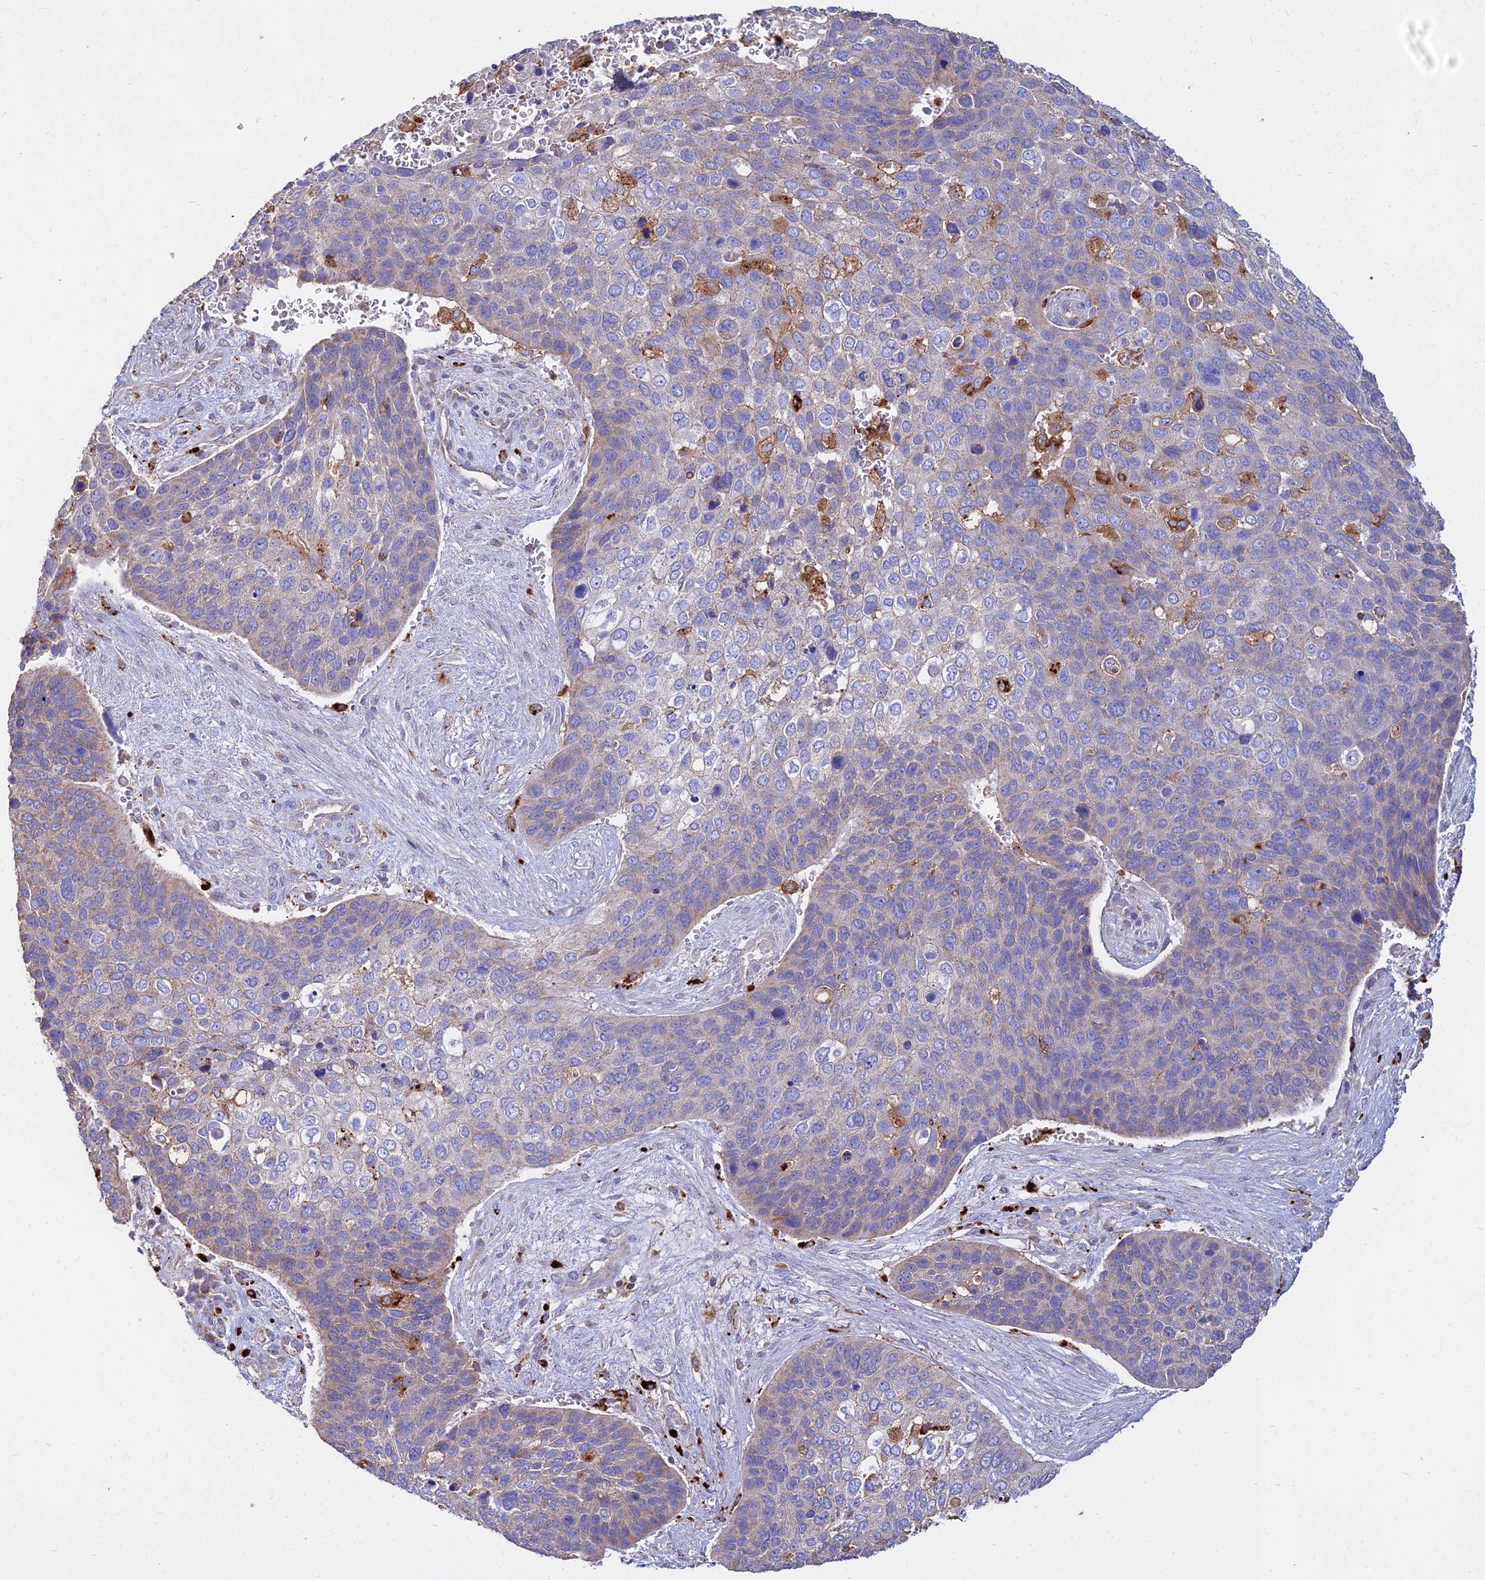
{"staining": {"intensity": "weak", "quantity": "25%-75%", "location": "cytoplasmic/membranous"}, "tissue": "skin cancer", "cell_type": "Tumor cells", "image_type": "cancer", "snomed": [{"axis": "morphology", "description": "Basal cell carcinoma"}, {"axis": "topography", "description": "Skin"}], "caption": "Immunohistochemistry photomicrograph of neoplastic tissue: basal cell carcinoma (skin) stained using immunohistochemistry shows low levels of weak protein expression localized specifically in the cytoplasmic/membranous of tumor cells, appearing as a cytoplasmic/membranous brown color.", "gene": "PNLIPRP3", "patient": {"sex": "female", "age": 74}}